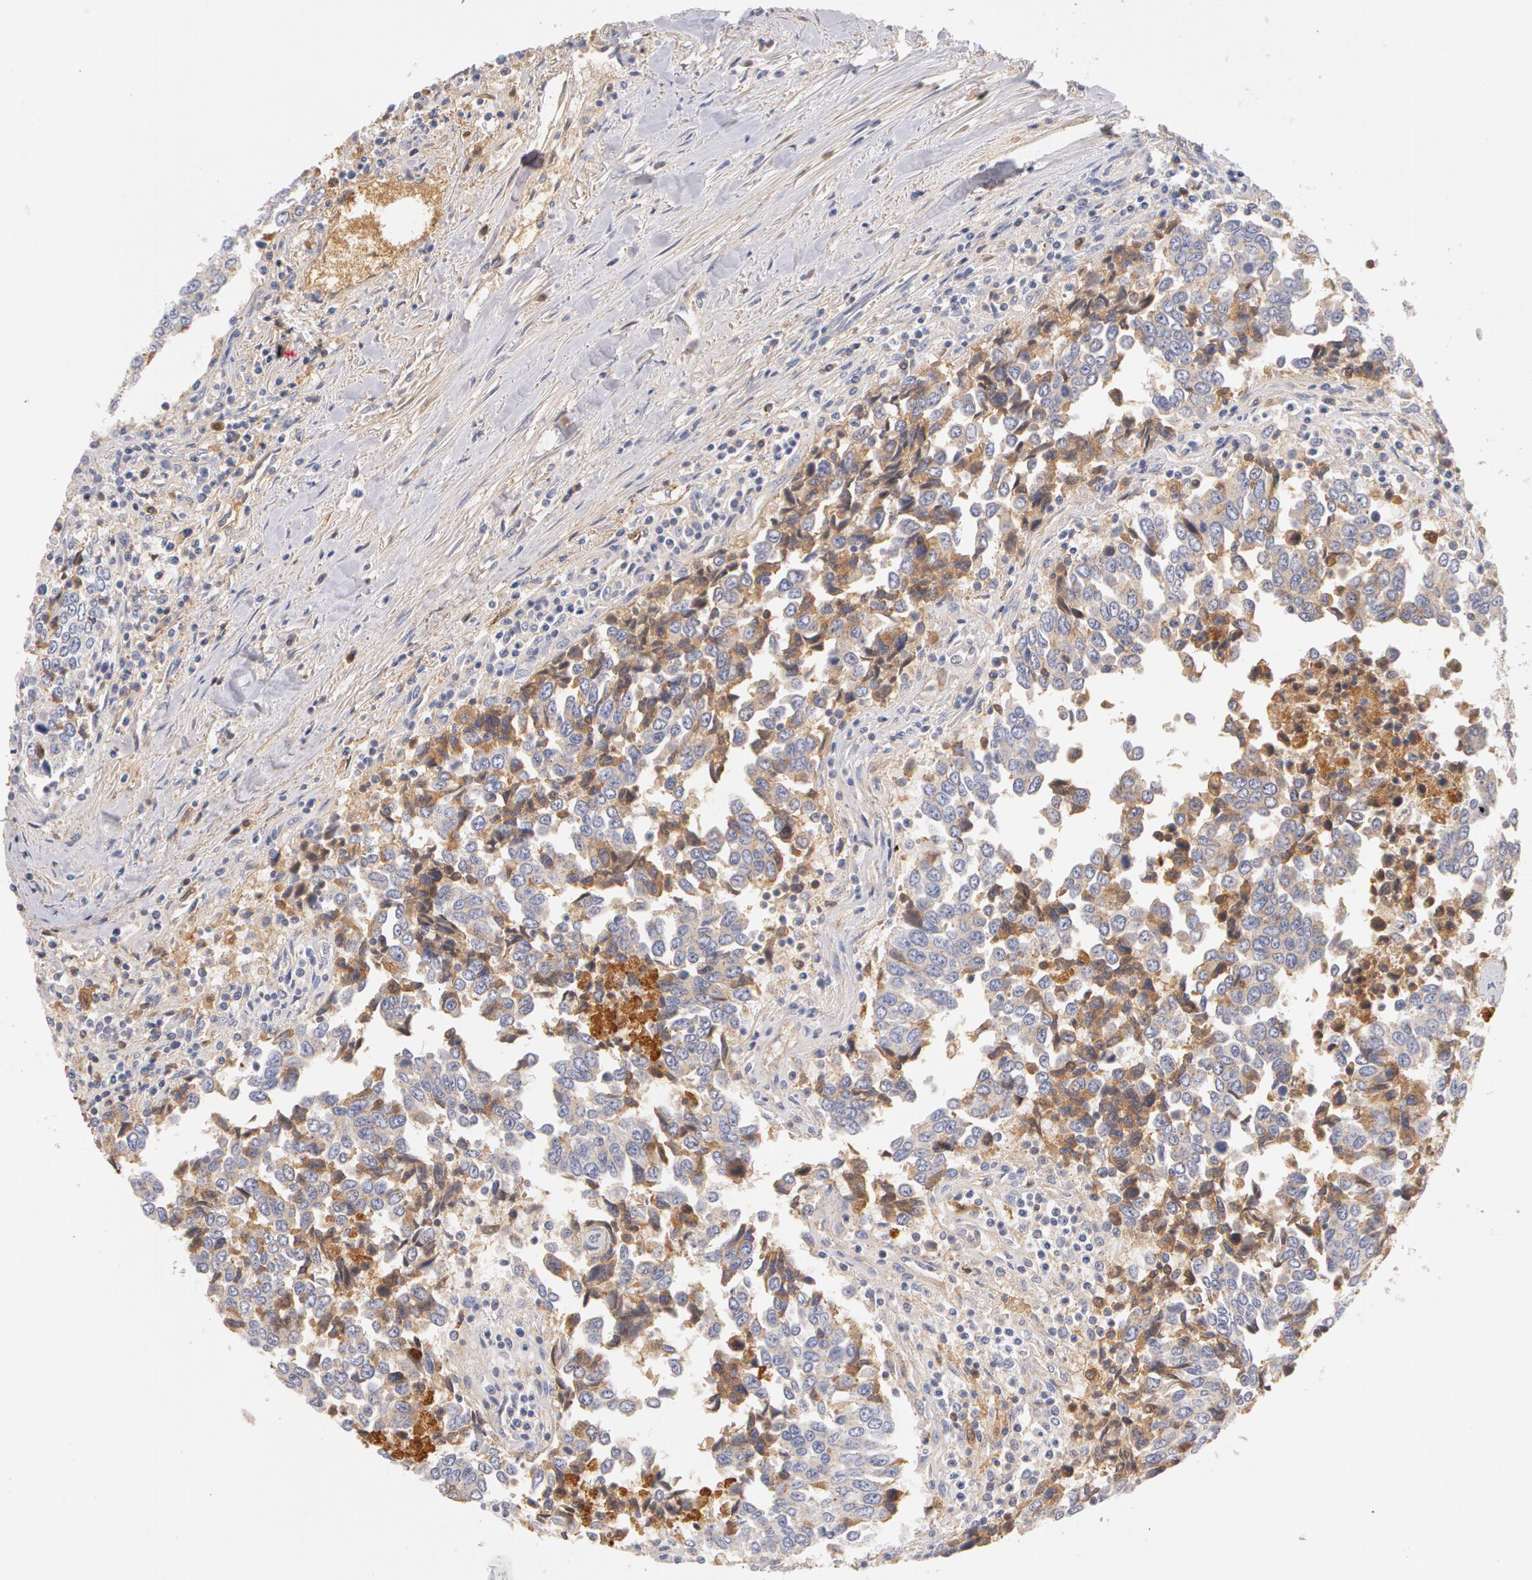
{"staining": {"intensity": "weak", "quantity": "25%-75%", "location": "cytoplasmic/membranous"}, "tissue": "urothelial cancer", "cell_type": "Tumor cells", "image_type": "cancer", "snomed": [{"axis": "morphology", "description": "Urothelial carcinoma, High grade"}, {"axis": "topography", "description": "Urinary bladder"}], "caption": "Urothelial cancer tissue displays weak cytoplasmic/membranous expression in approximately 25%-75% of tumor cells (DAB IHC with brightfield microscopy, high magnification).", "gene": "GC", "patient": {"sex": "male", "age": 86}}